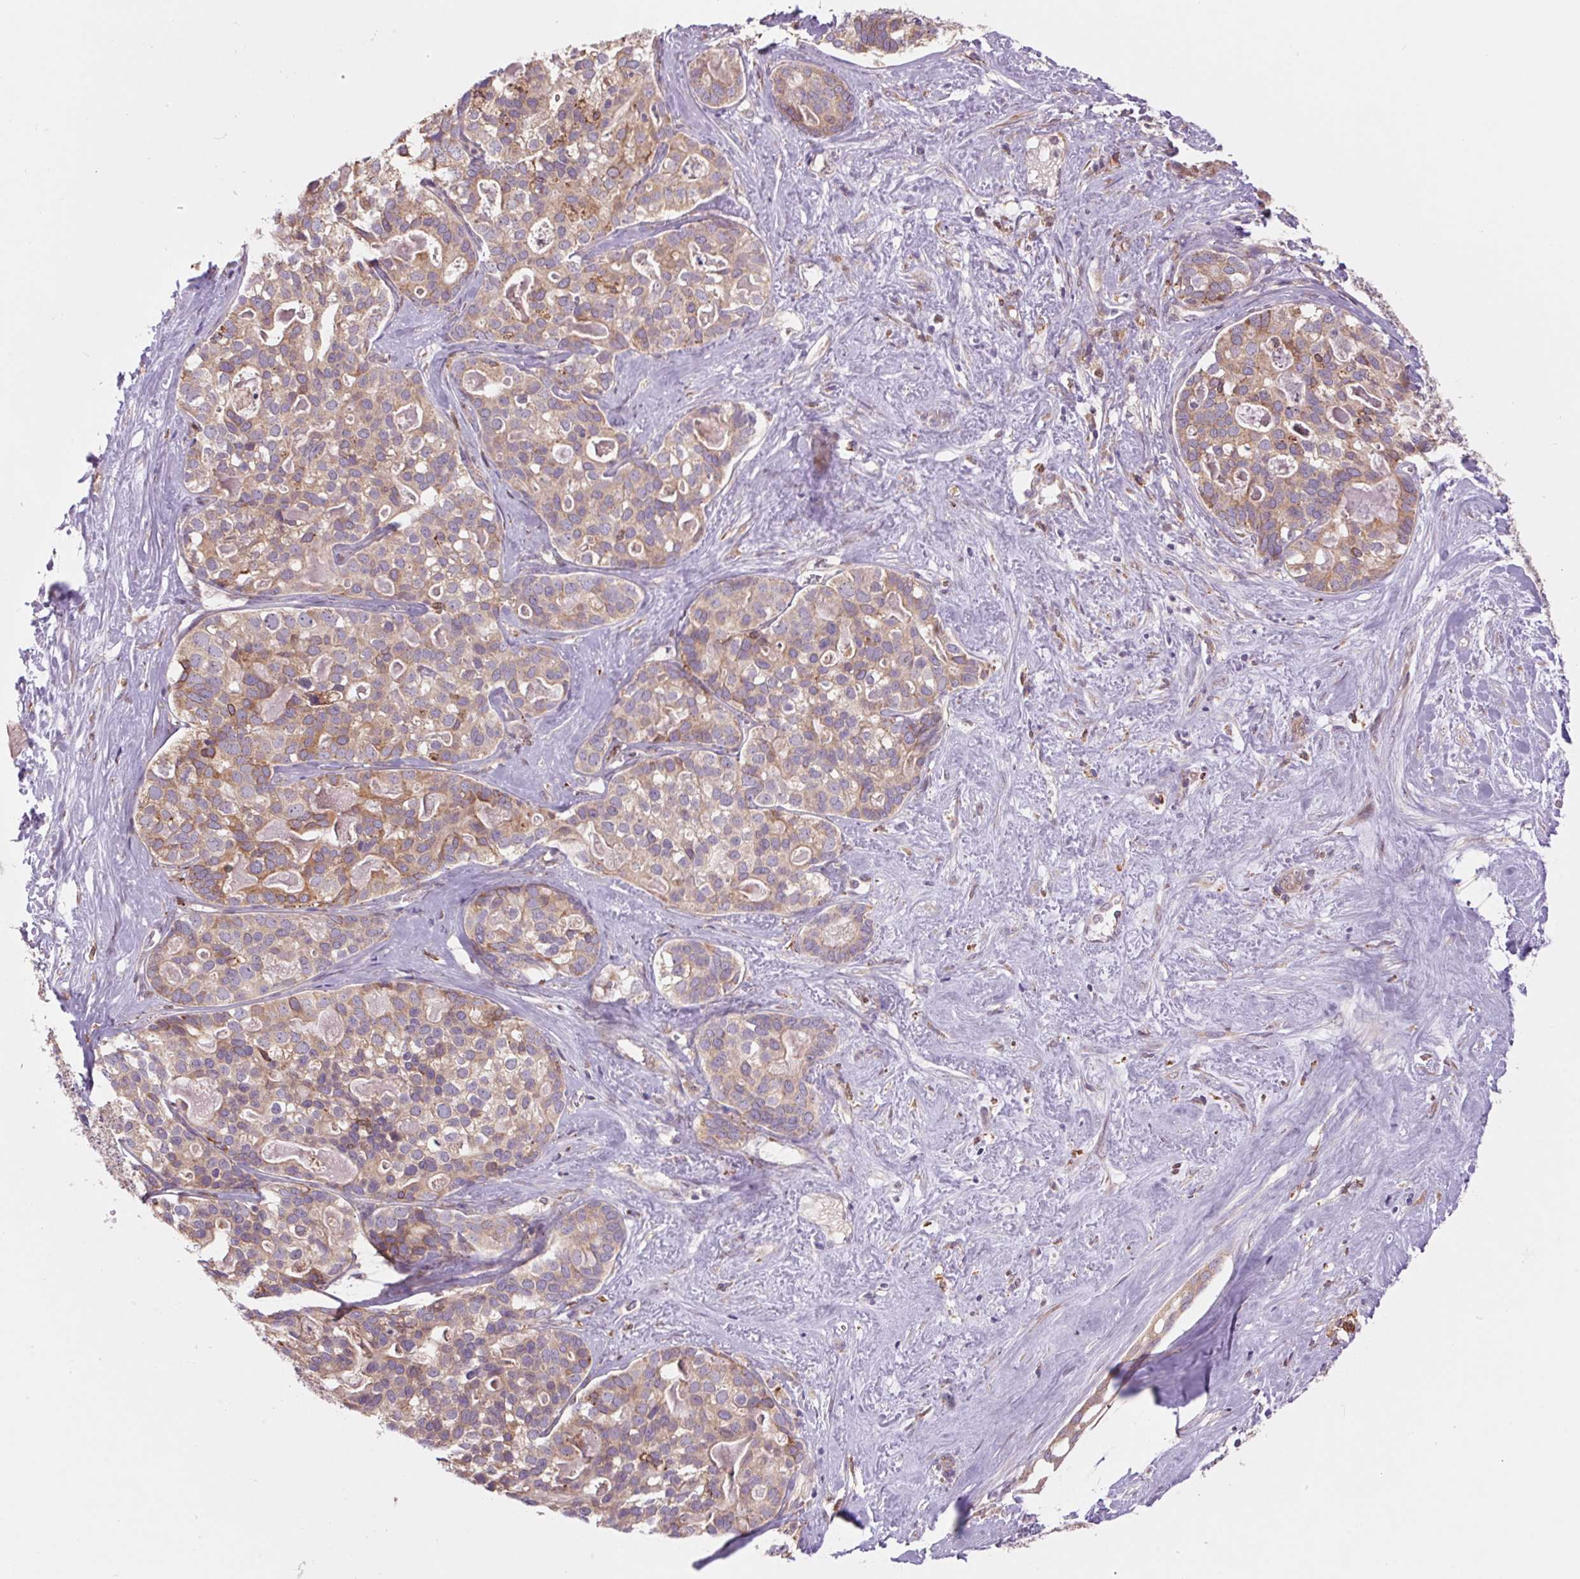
{"staining": {"intensity": "weak", "quantity": ">75%", "location": "cytoplasmic/membranous"}, "tissue": "liver cancer", "cell_type": "Tumor cells", "image_type": "cancer", "snomed": [{"axis": "morphology", "description": "Cholangiocarcinoma"}, {"axis": "topography", "description": "Liver"}], "caption": "Immunohistochemical staining of human liver cancer (cholangiocarcinoma) reveals weak cytoplasmic/membranous protein expression in about >75% of tumor cells.", "gene": "KLHL20", "patient": {"sex": "male", "age": 56}}